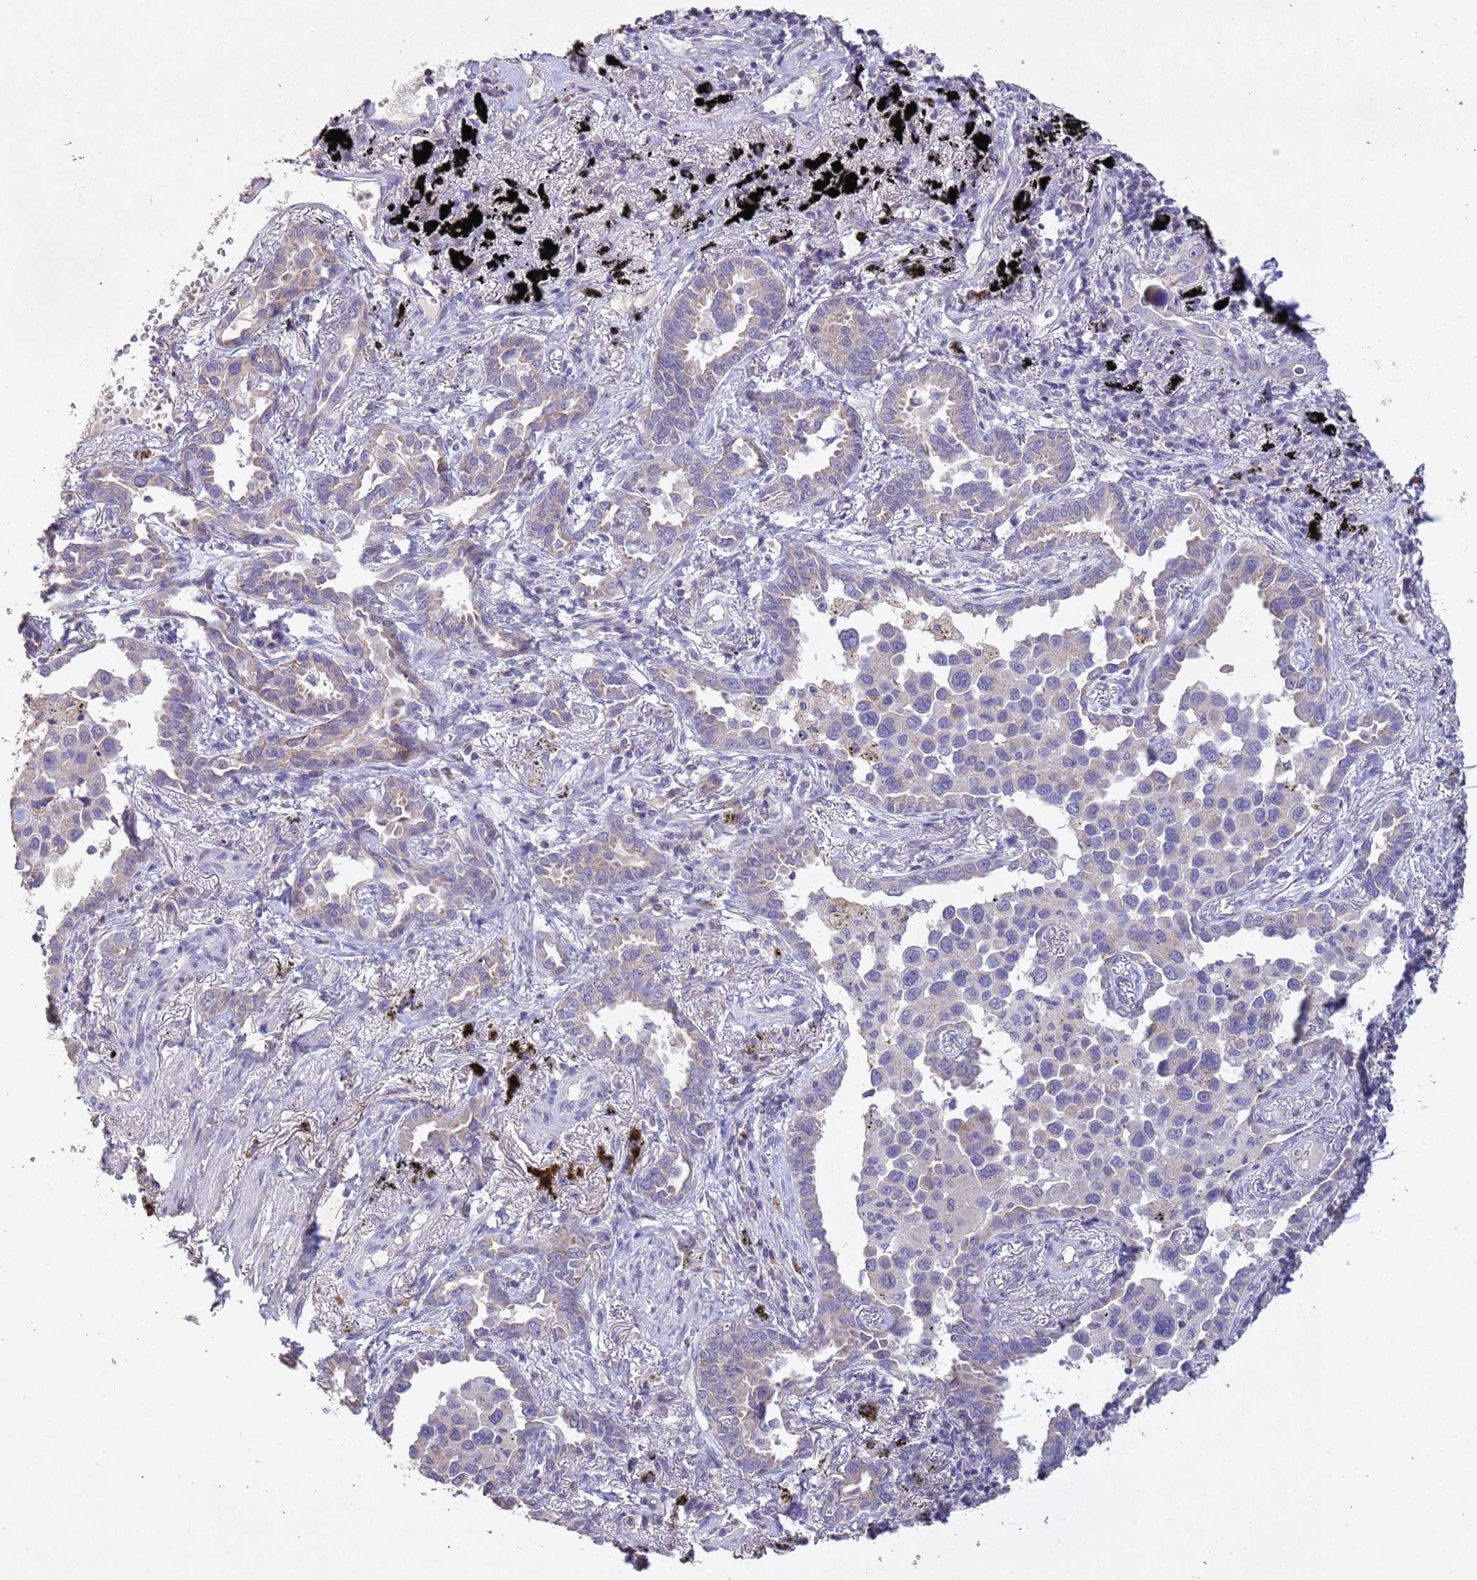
{"staining": {"intensity": "negative", "quantity": "none", "location": "none"}, "tissue": "lung cancer", "cell_type": "Tumor cells", "image_type": "cancer", "snomed": [{"axis": "morphology", "description": "Adenocarcinoma, NOS"}, {"axis": "topography", "description": "Lung"}], "caption": "IHC image of neoplastic tissue: human adenocarcinoma (lung) stained with DAB (3,3'-diaminobenzidine) shows no significant protein positivity in tumor cells.", "gene": "NLRP11", "patient": {"sex": "male", "age": 67}}